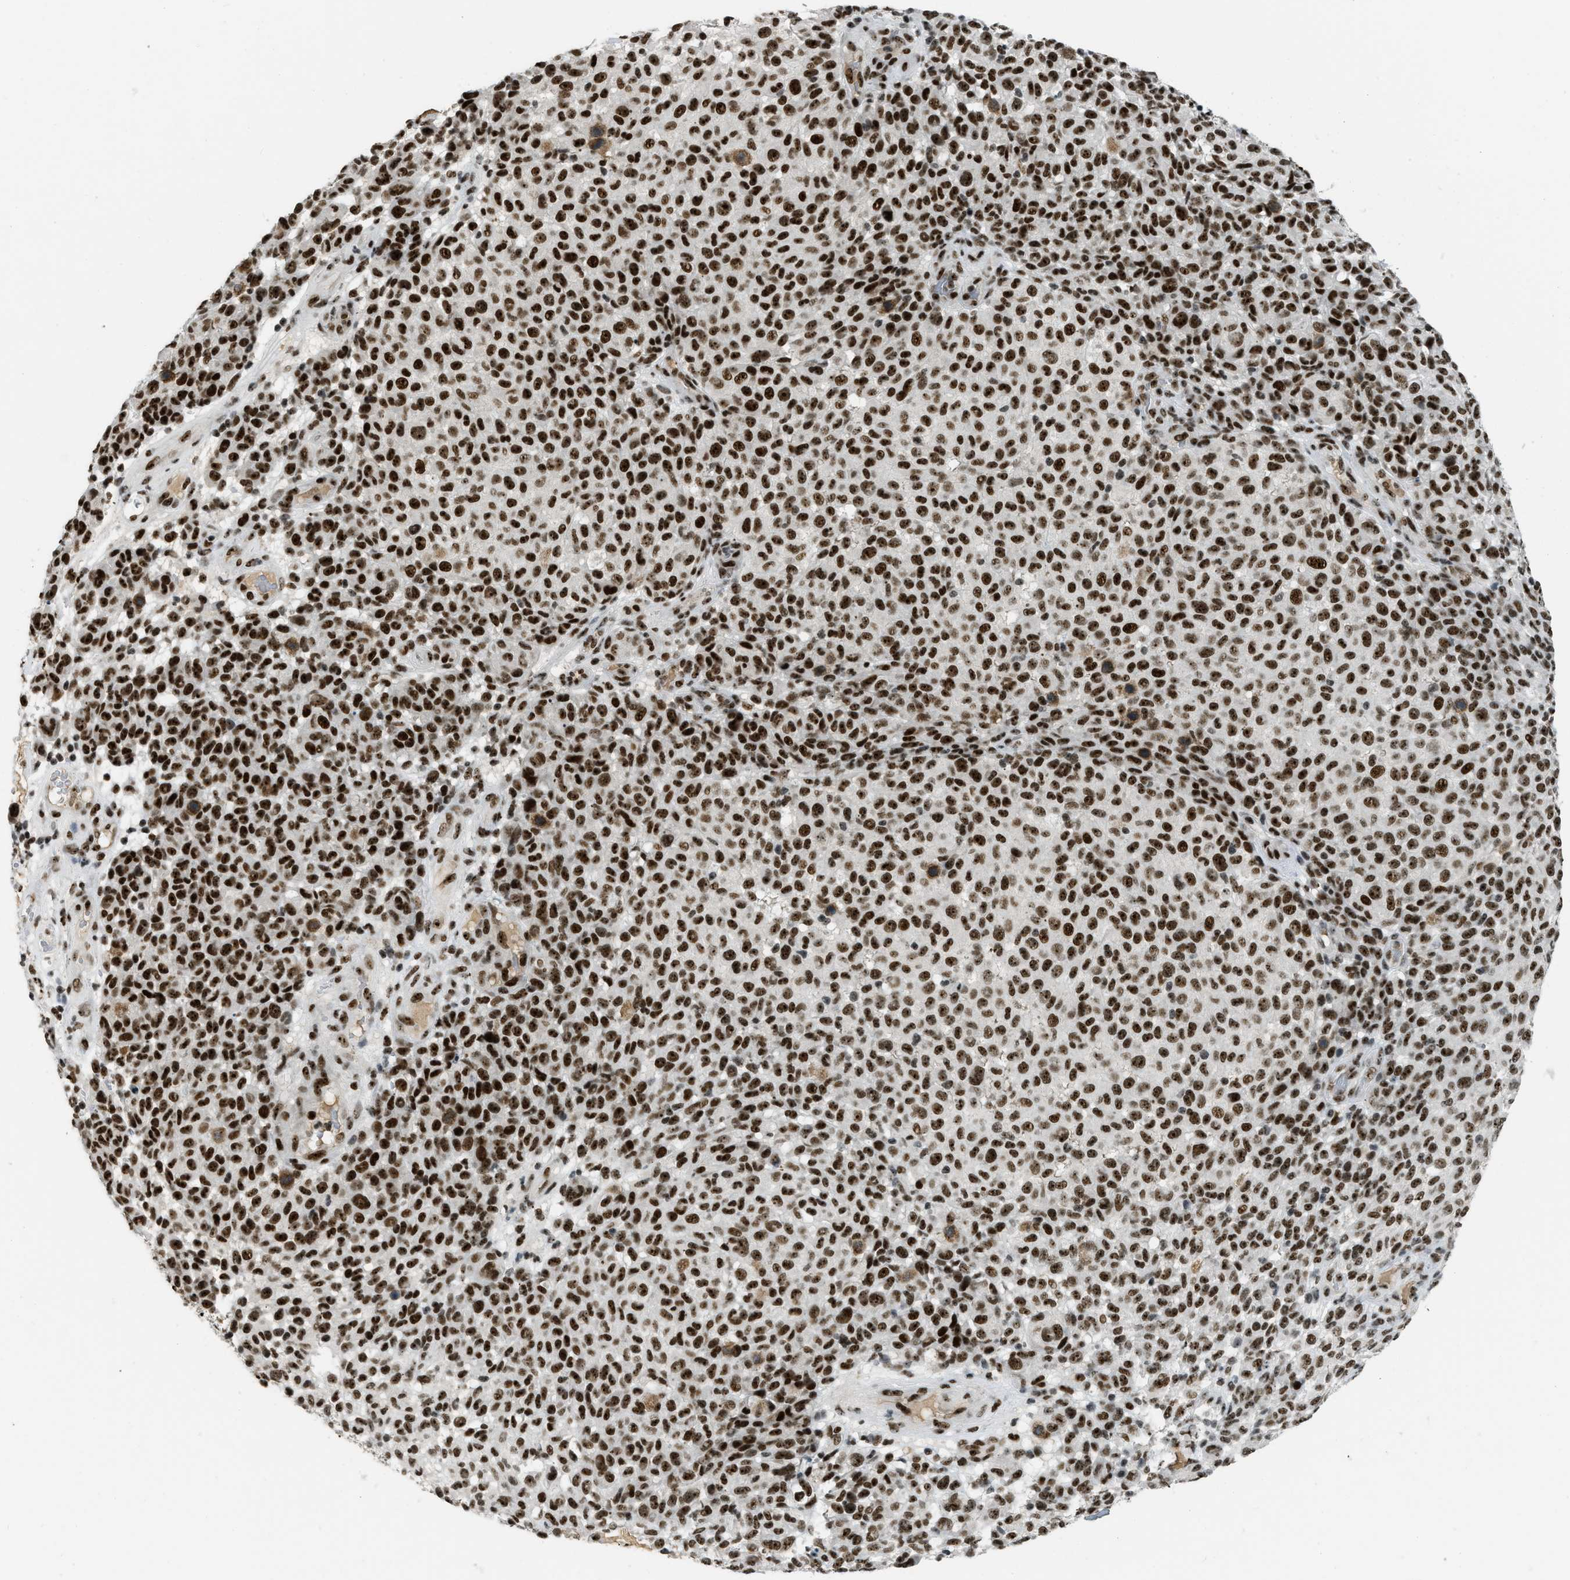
{"staining": {"intensity": "strong", "quantity": ">75%", "location": "nuclear"}, "tissue": "melanoma", "cell_type": "Tumor cells", "image_type": "cancer", "snomed": [{"axis": "morphology", "description": "Malignant melanoma, NOS"}, {"axis": "topography", "description": "Skin"}], "caption": "Immunohistochemical staining of human malignant melanoma shows high levels of strong nuclear expression in approximately >75% of tumor cells.", "gene": "URB1", "patient": {"sex": "male", "age": 59}}